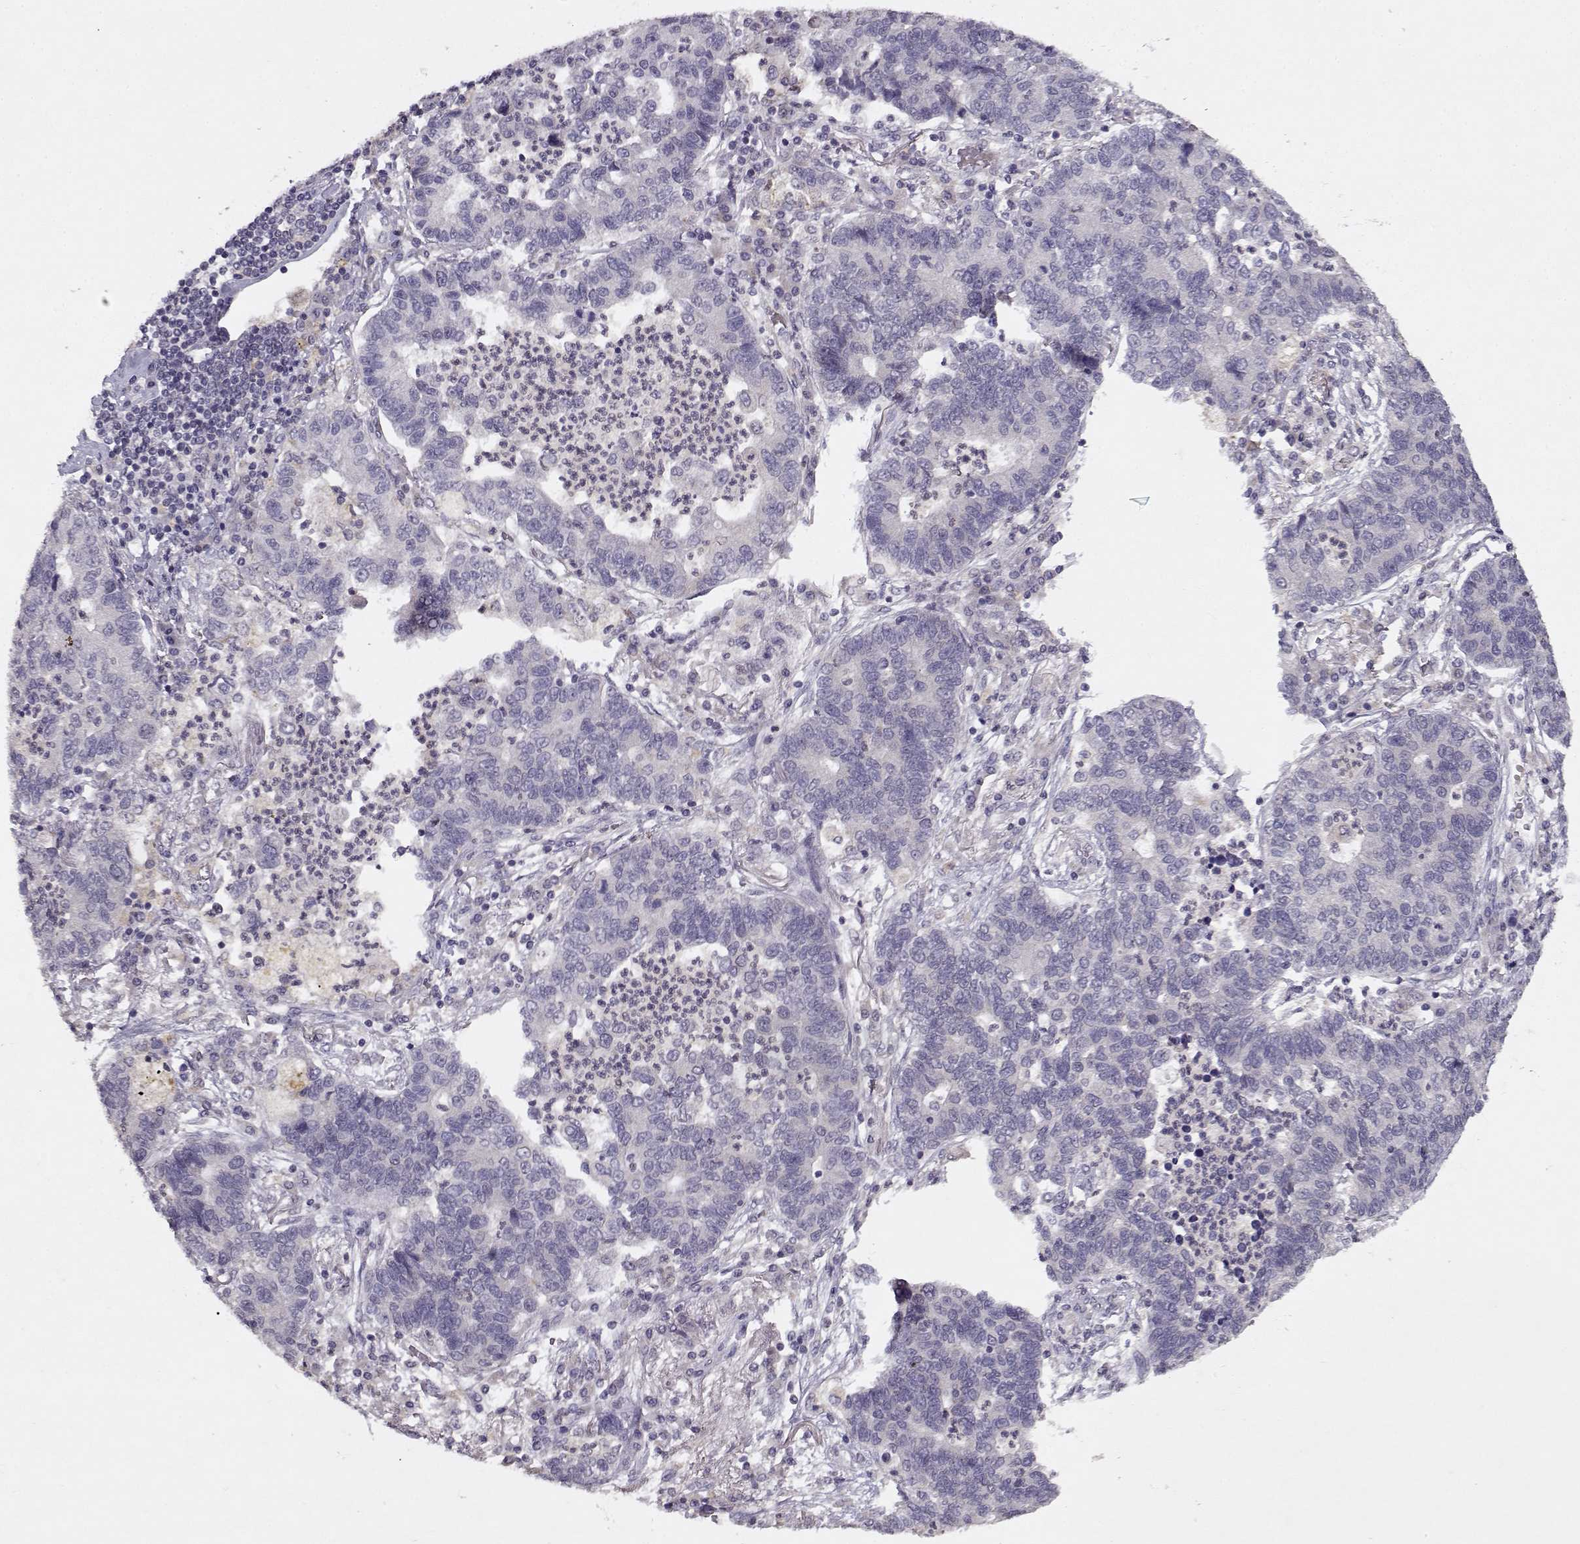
{"staining": {"intensity": "negative", "quantity": "none", "location": "none"}, "tissue": "lung cancer", "cell_type": "Tumor cells", "image_type": "cancer", "snomed": [{"axis": "morphology", "description": "Adenocarcinoma, NOS"}, {"axis": "topography", "description": "Lung"}], "caption": "Immunohistochemical staining of human adenocarcinoma (lung) displays no significant expression in tumor cells. (IHC, brightfield microscopy, high magnification).", "gene": "BMX", "patient": {"sex": "female", "age": 57}}